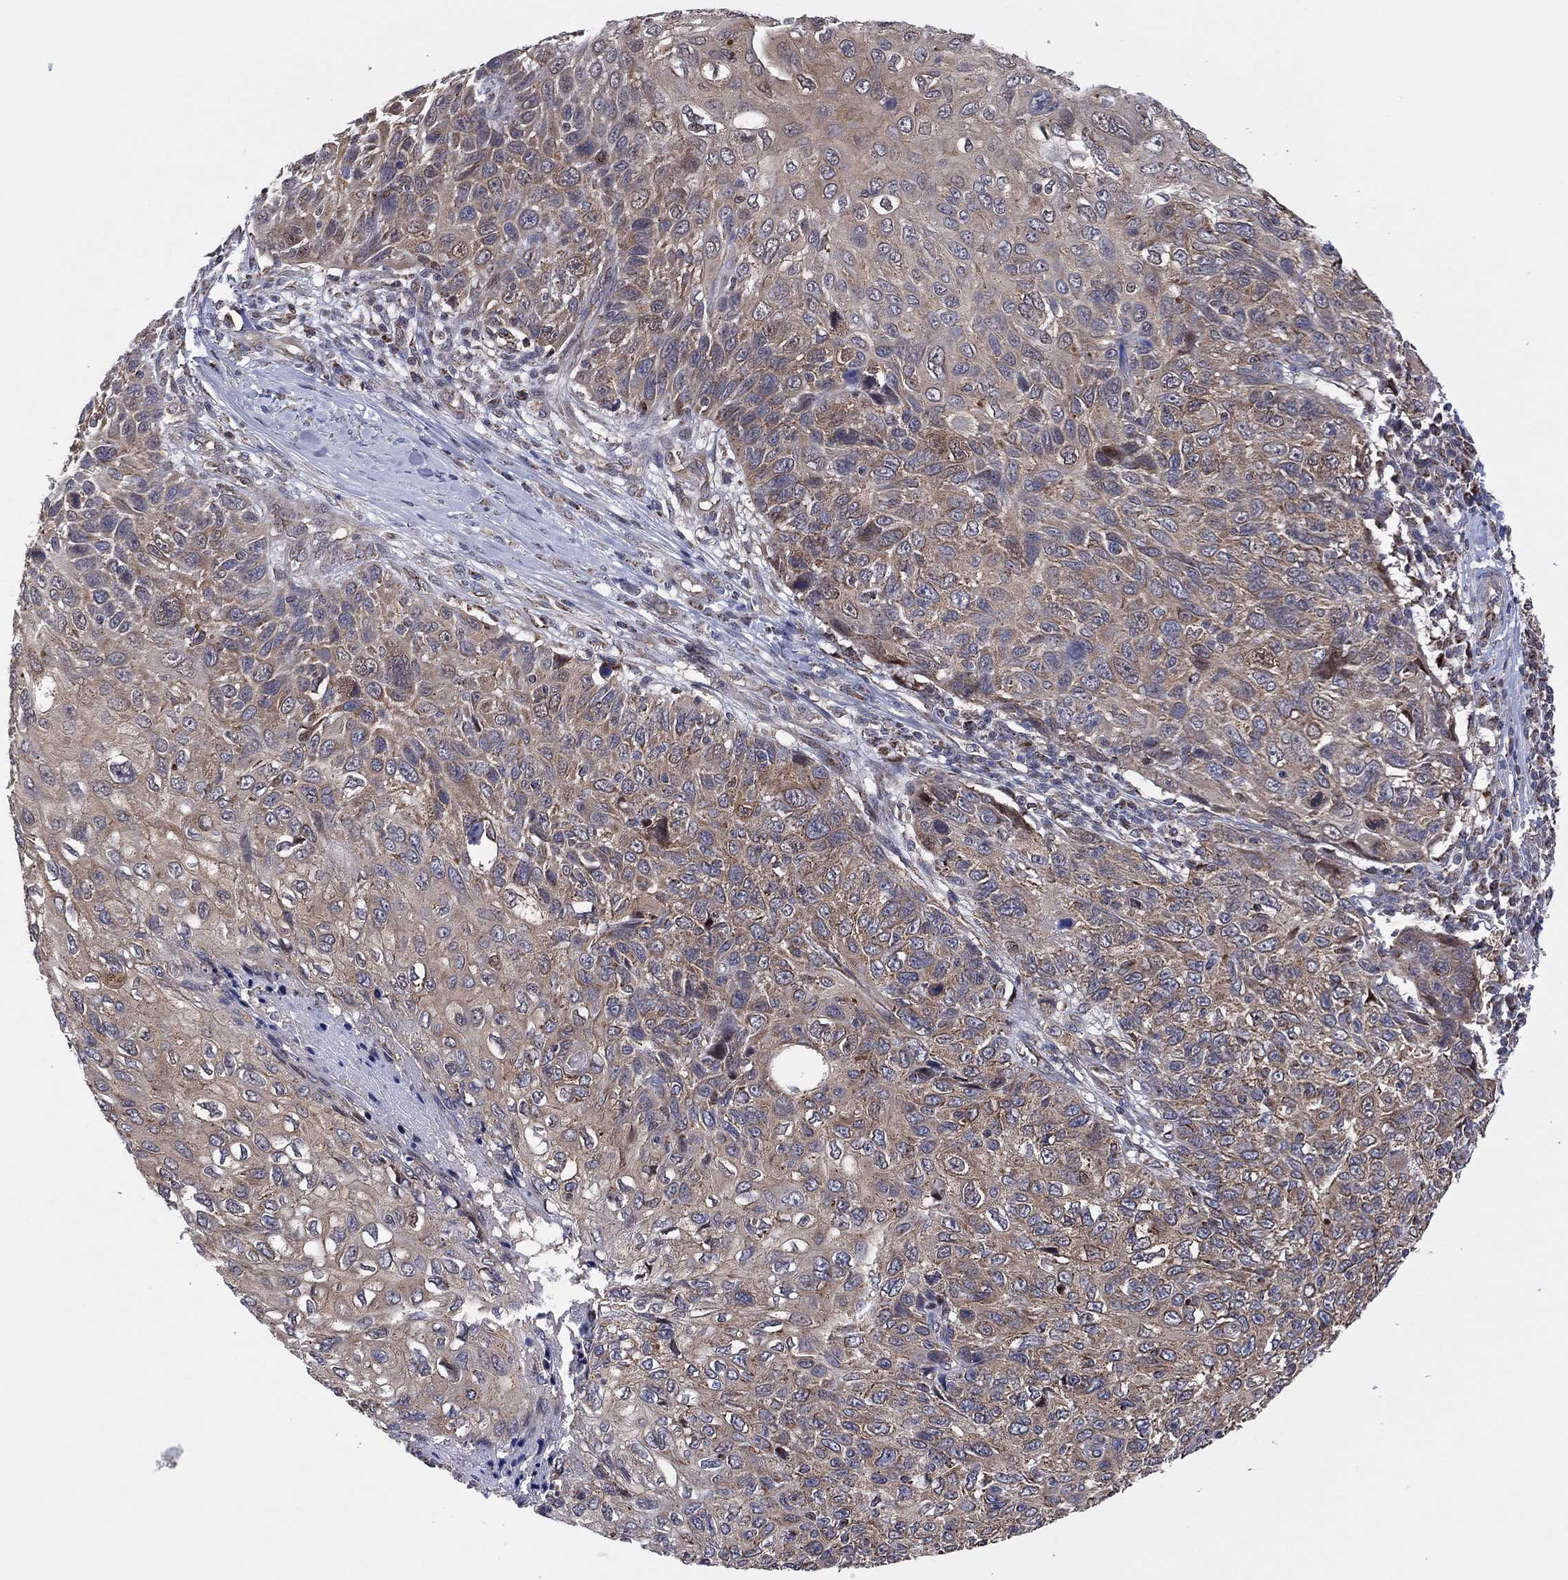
{"staining": {"intensity": "weak", "quantity": "25%-75%", "location": "cytoplasmic/membranous"}, "tissue": "skin cancer", "cell_type": "Tumor cells", "image_type": "cancer", "snomed": [{"axis": "morphology", "description": "Squamous cell carcinoma, NOS"}, {"axis": "topography", "description": "Skin"}], "caption": "Immunohistochemistry (IHC) micrograph of neoplastic tissue: human skin cancer (squamous cell carcinoma) stained using IHC reveals low levels of weak protein expression localized specifically in the cytoplasmic/membranous of tumor cells, appearing as a cytoplasmic/membranous brown color.", "gene": "PIDD1", "patient": {"sex": "male", "age": 92}}